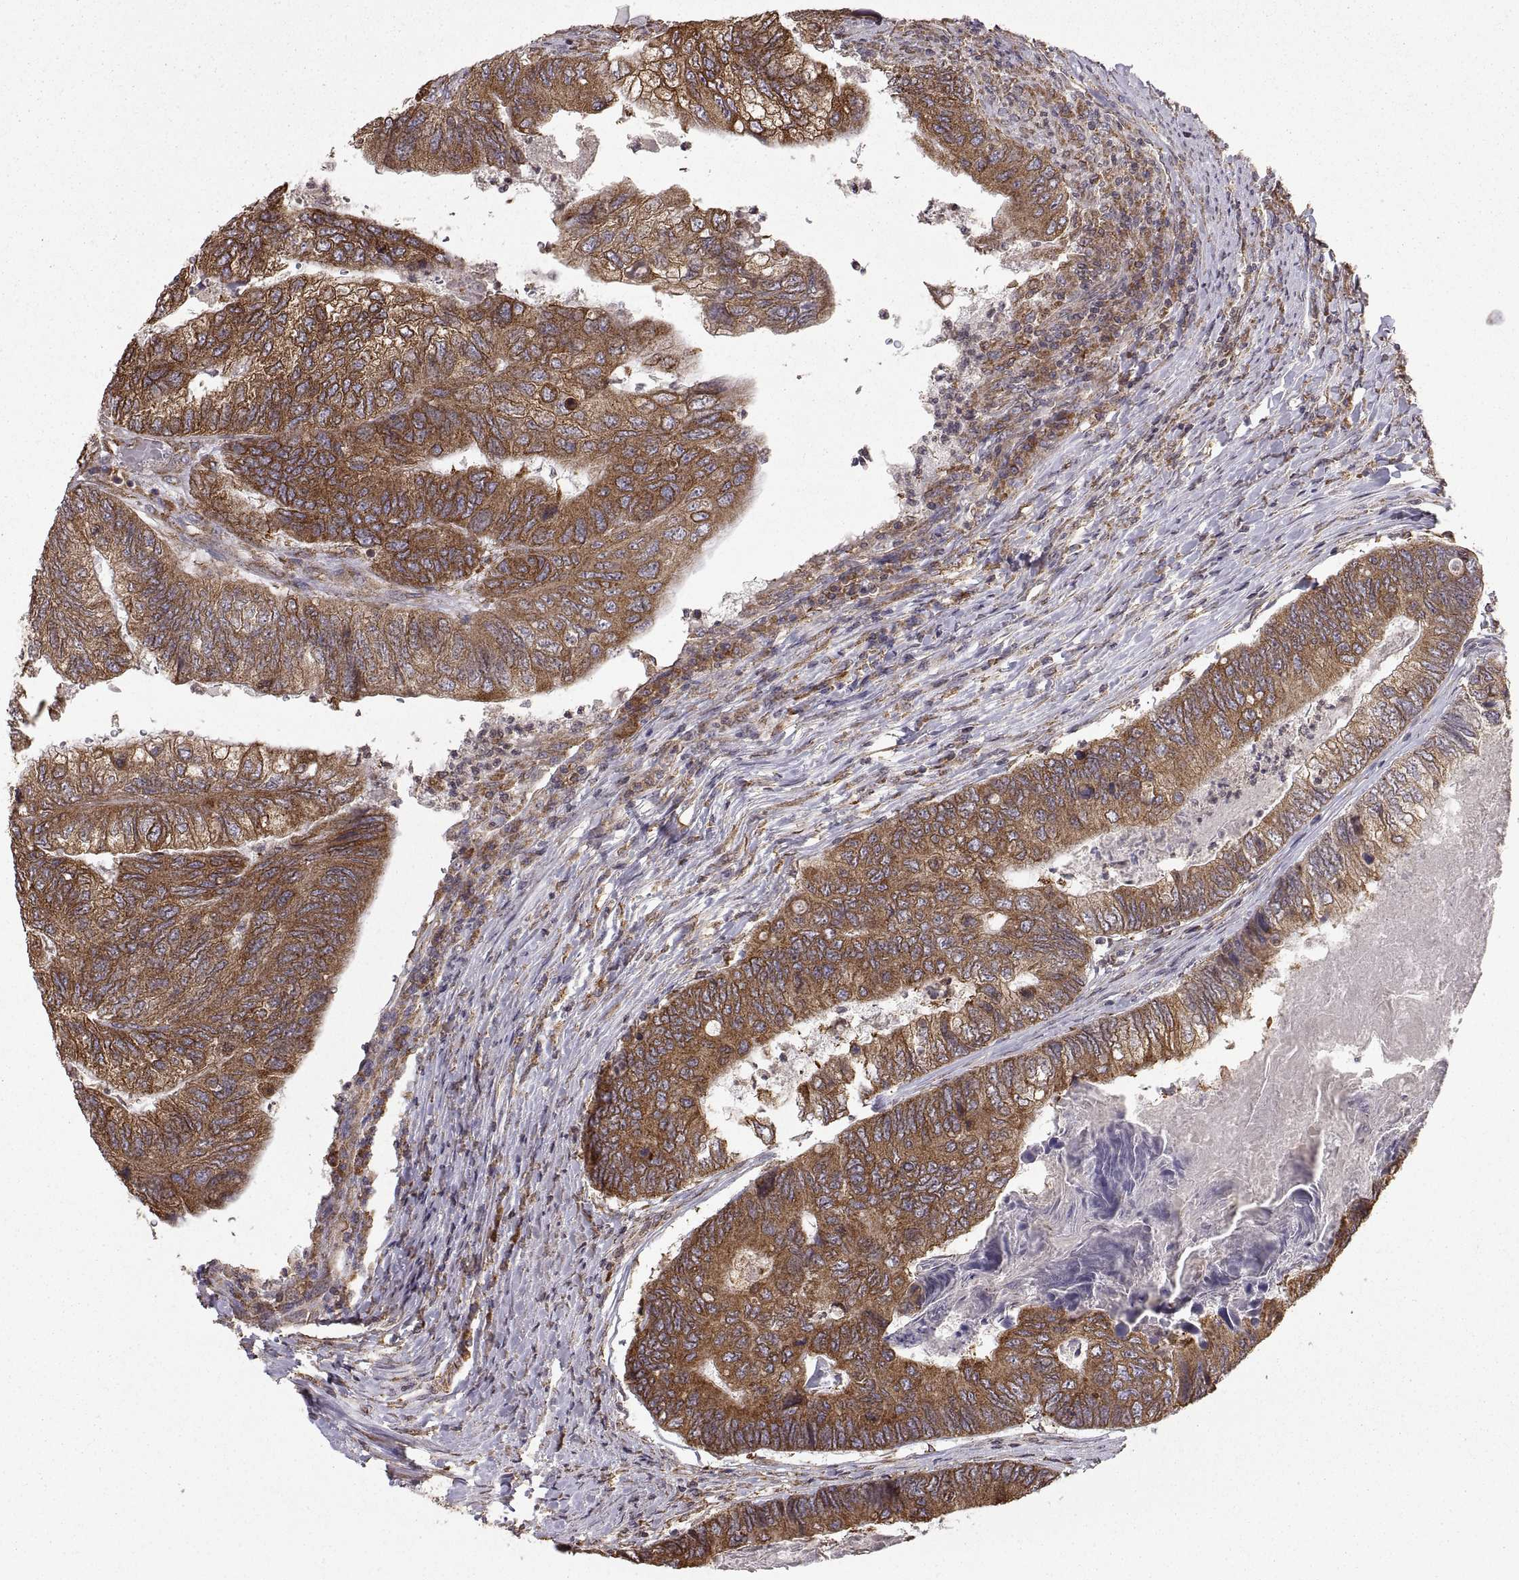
{"staining": {"intensity": "strong", "quantity": "25%-75%", "location": "cytoplasmic/membranous"}, "tissue": "colorectal cancer", "cell_type": "Tumor cells", "image_type": "cancer", "snomed": [{"axis": "morphology", "description": "Adenocarcinoma, NOS"}, {"axis": "topography", "description": "Colon"}], "caption": "A high-resolution micrograph shows immunohistochemistry staining of colorectal adenocarcinoma, which reveals strong cytoplasmic/membranous staining in approximately 25%-75% of tumor cells. The staining was performed using DAB (3,3'-diaminobenzidine), with brown indicating positive protein expression. Nuclei are stained blue with hematoxylin.", "gene": "PDIA3", "patient": {"sex": "female", "age": 67}}